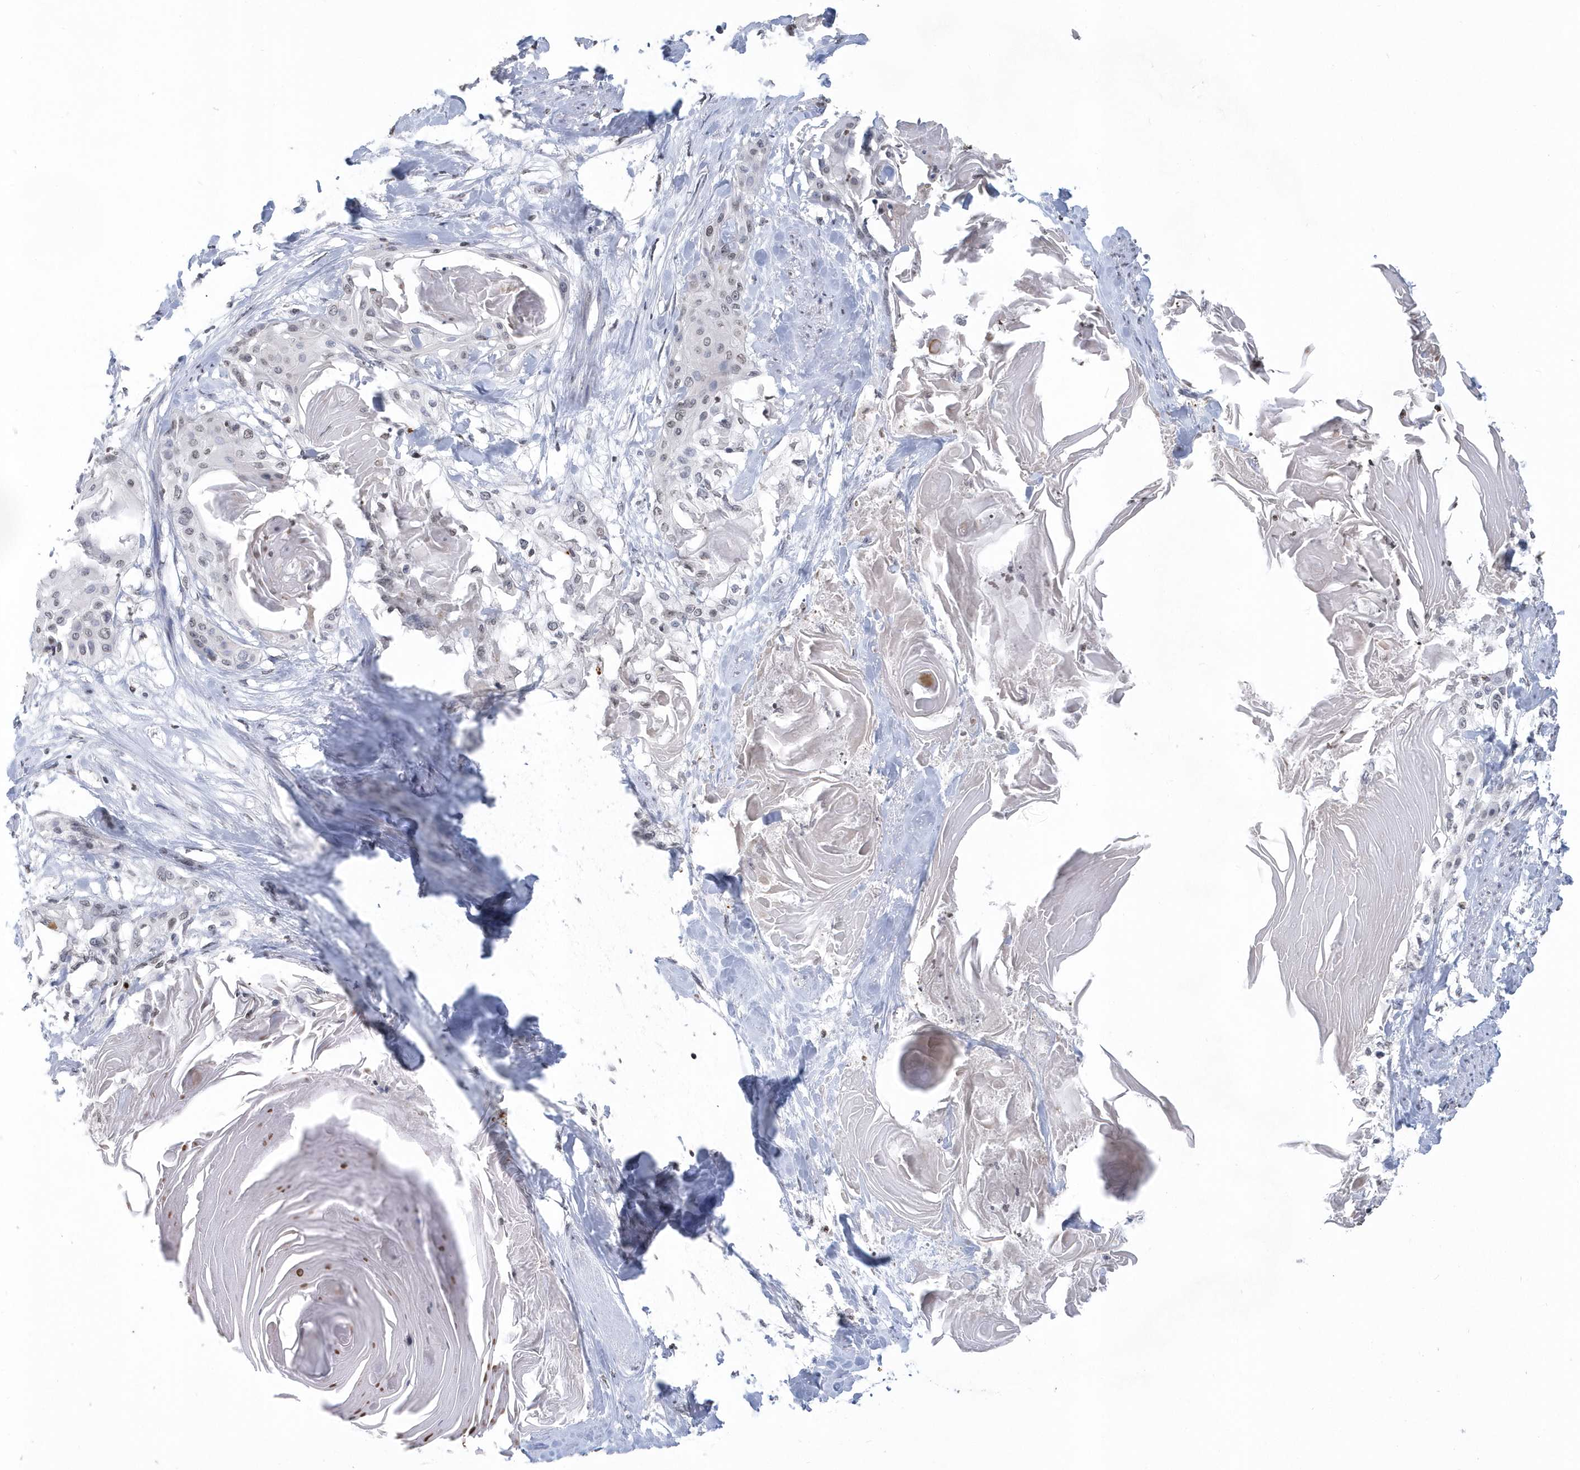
{"staining": {"intensity": "negative", "quantity": "none", "location": "none"}, "tissue": "cervical cancer", "cell_type": "Tumor cells", "image_type": "cancer", "snomed": [{"axis": "morphology", "description": "Squamous cell carcinoma, NOS"}, {"axis": "topography", "description": "Cervix"}], "caption": "A histopathology image of cervical squamous cell carcinoma stained for a protein reveals no brown staining in tumor cells.", "gene": "VWA5B2", "patient": {"sex": "female", "age": 57}}